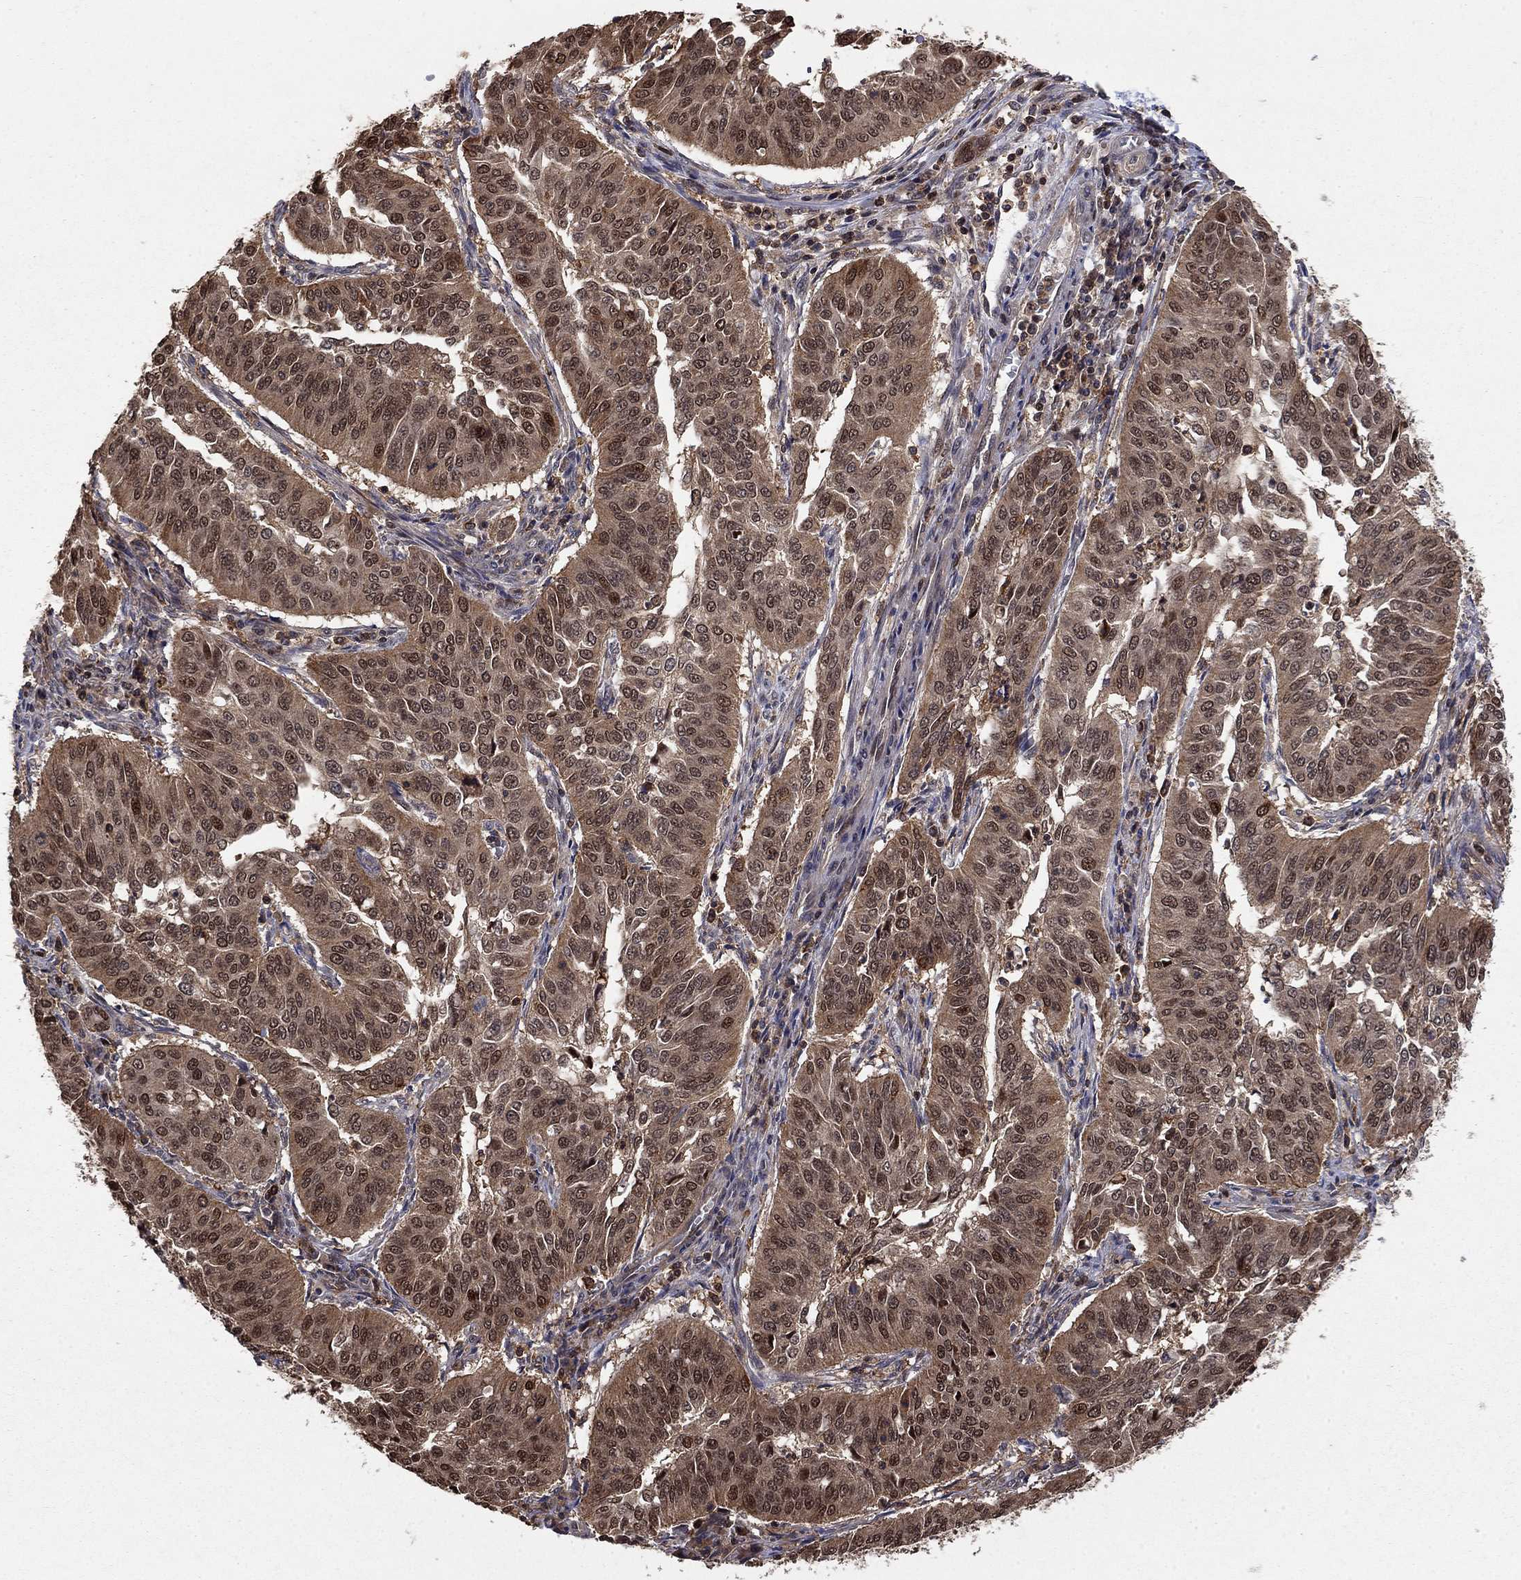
{"staining": {"intensity": "moderate", "quantity": ">75%", "location": "cytoplasmic/membranous,nuclear"}, "tissue": "cervical cancer", "cell_type": "Tumor cells", "image_type": "cancer", "snomed": [{"axis": "morphology", "description": "Normal tissue, NOS"}, {"axis": "morphology", "description": "Squamous cell carcinoma, NOS"}, {"axis": "topography", "description": "Cervix"}], "caption": "Brown immunohistochemical staining in human squamous cell carcinoma (cervical) exhibits moderate cytoplasmic/membranous and nuclear staining in approximately >75% of tumor cells.", "gene": "CCDC66", "patient": {"sex": "female", "age": 39}}